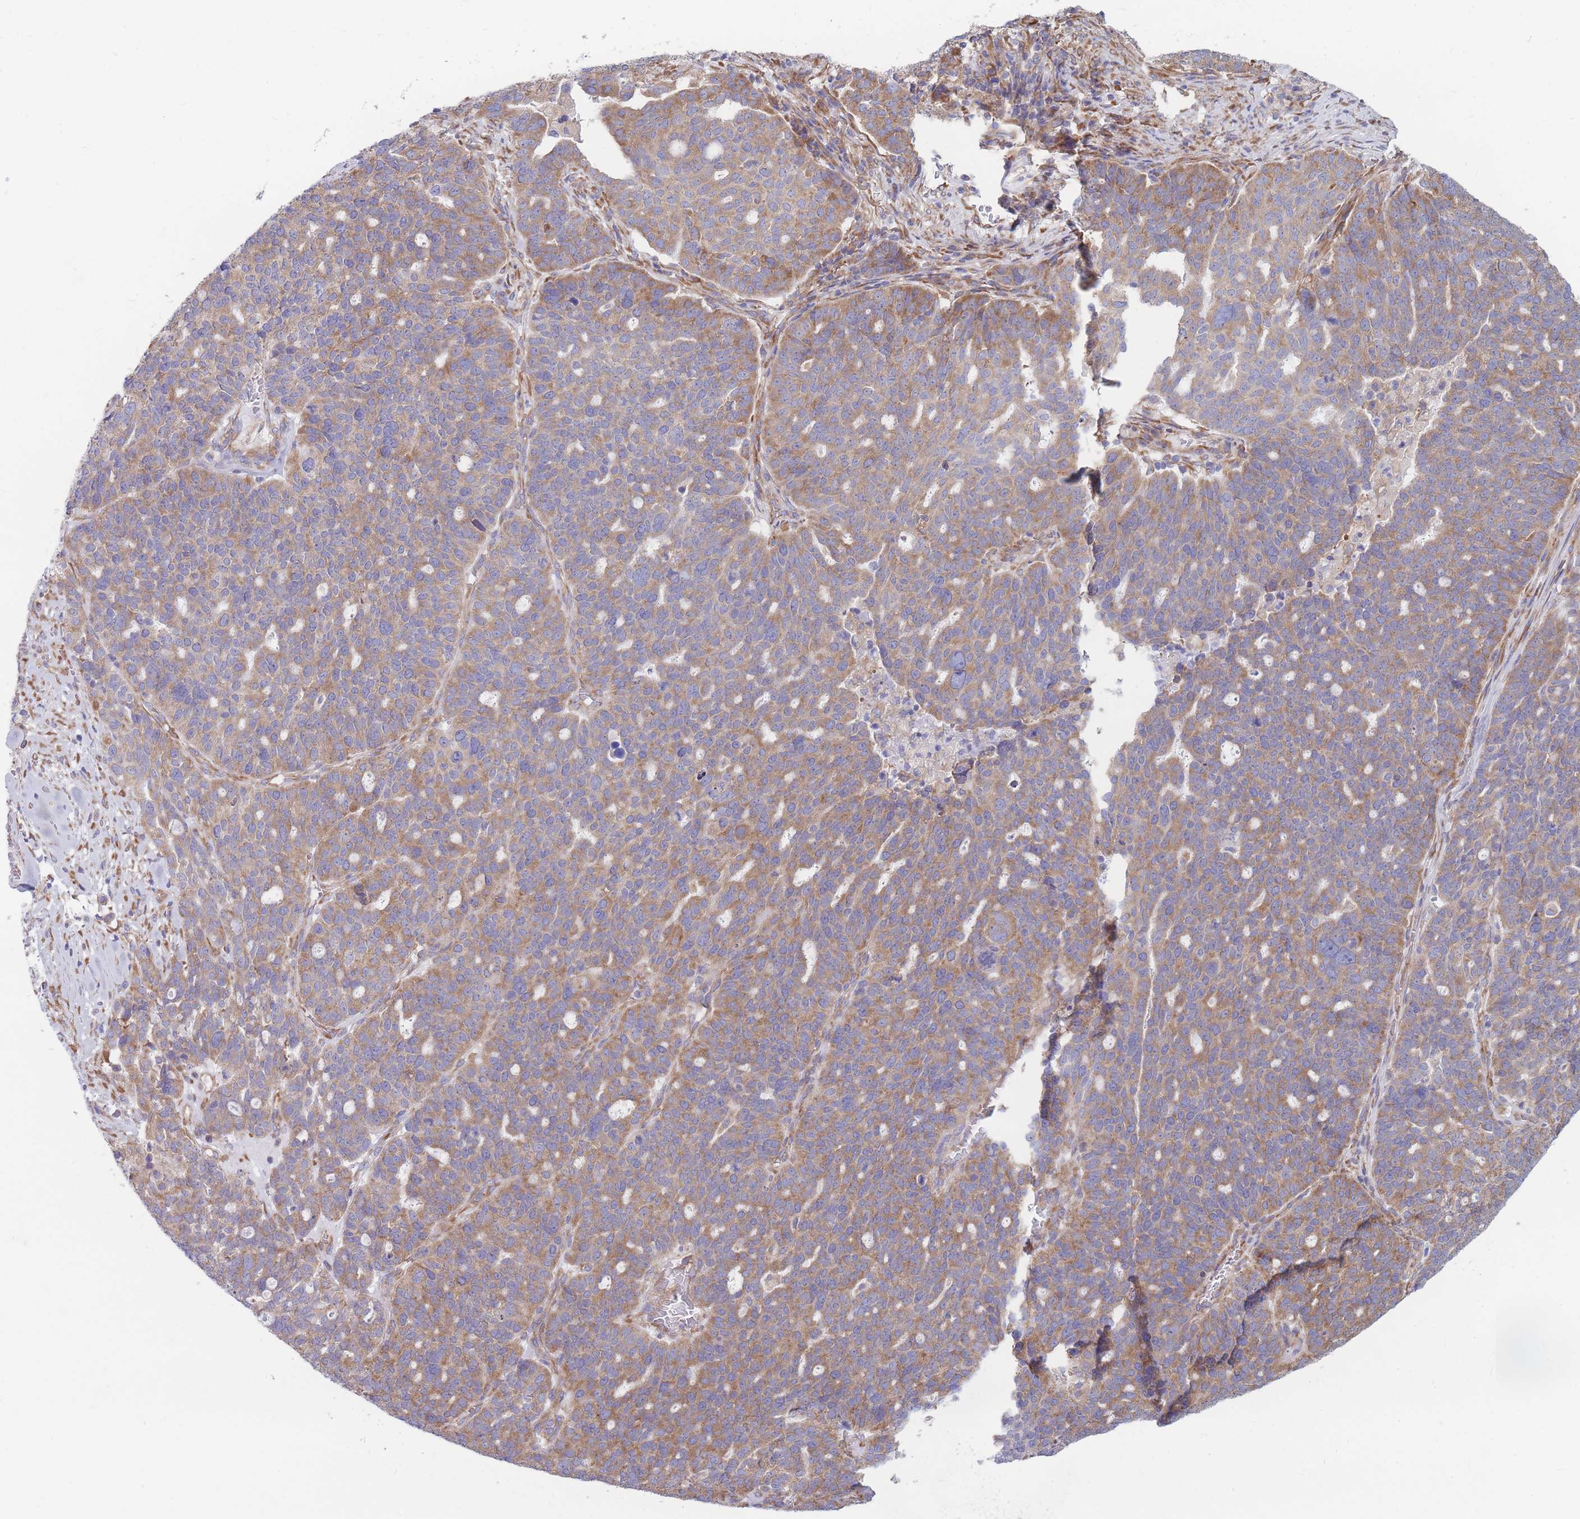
{"staining": {"intensity": "moderate", "quantity": ">75%", "location": "cytoplasmic/membranous"}, "tissue": "ovarian cancer", "cell_type": "Tumor cells", "image_type": "cancer", "snomed": [{"axis": "morphology", "description": "Cystadenocarcinoma, serous, NOS"}, {"axis": "topography", "description": "Ovary"}], "caption": "Moderate cytoplasmic/membranous expression for a protein is identified in approximately >75% of tumor cells of ovarian cancer (serous cystadenocarcinoma) using IHC.", "gene": "RPL8", "patient": {"sex": "female", "age": 59}}